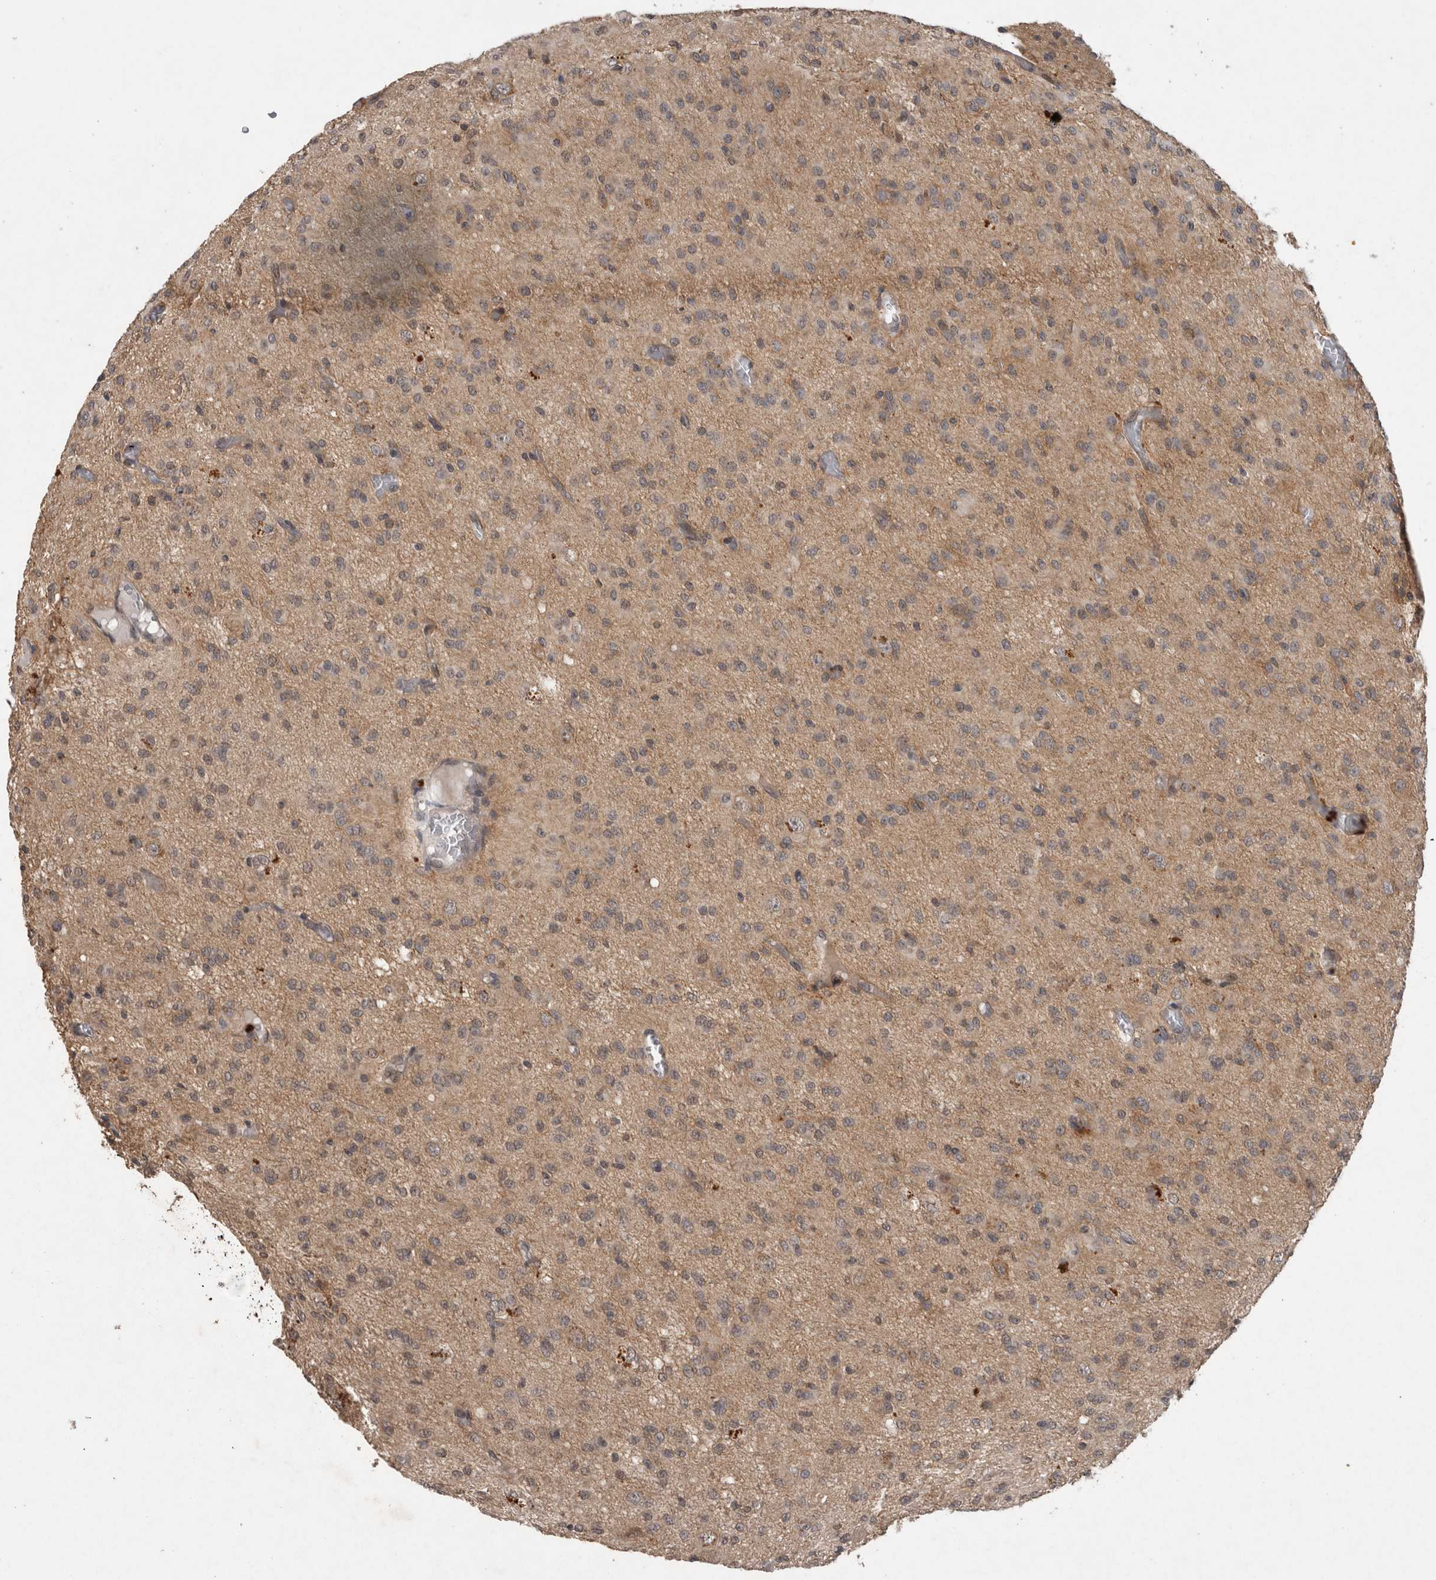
{"staining": {"intensity": "weak", "quantity": "<25%", "location": "cytoplasmic/membranous"}, "tissue": "glioma", "cell_type": "Tumor cells", "image_type": "cancer", "snomed": [{"axis": "morphology", "description": "Glioma, malignant, High grade"}, {"axis": "topography", "description": "Brain"}], "caption": "Glioma was stained to show a protein in brown. There is no significant staining in tumor cells.", "gene": "RHPN1", "patient": {"sex": "female", "age": 59}}